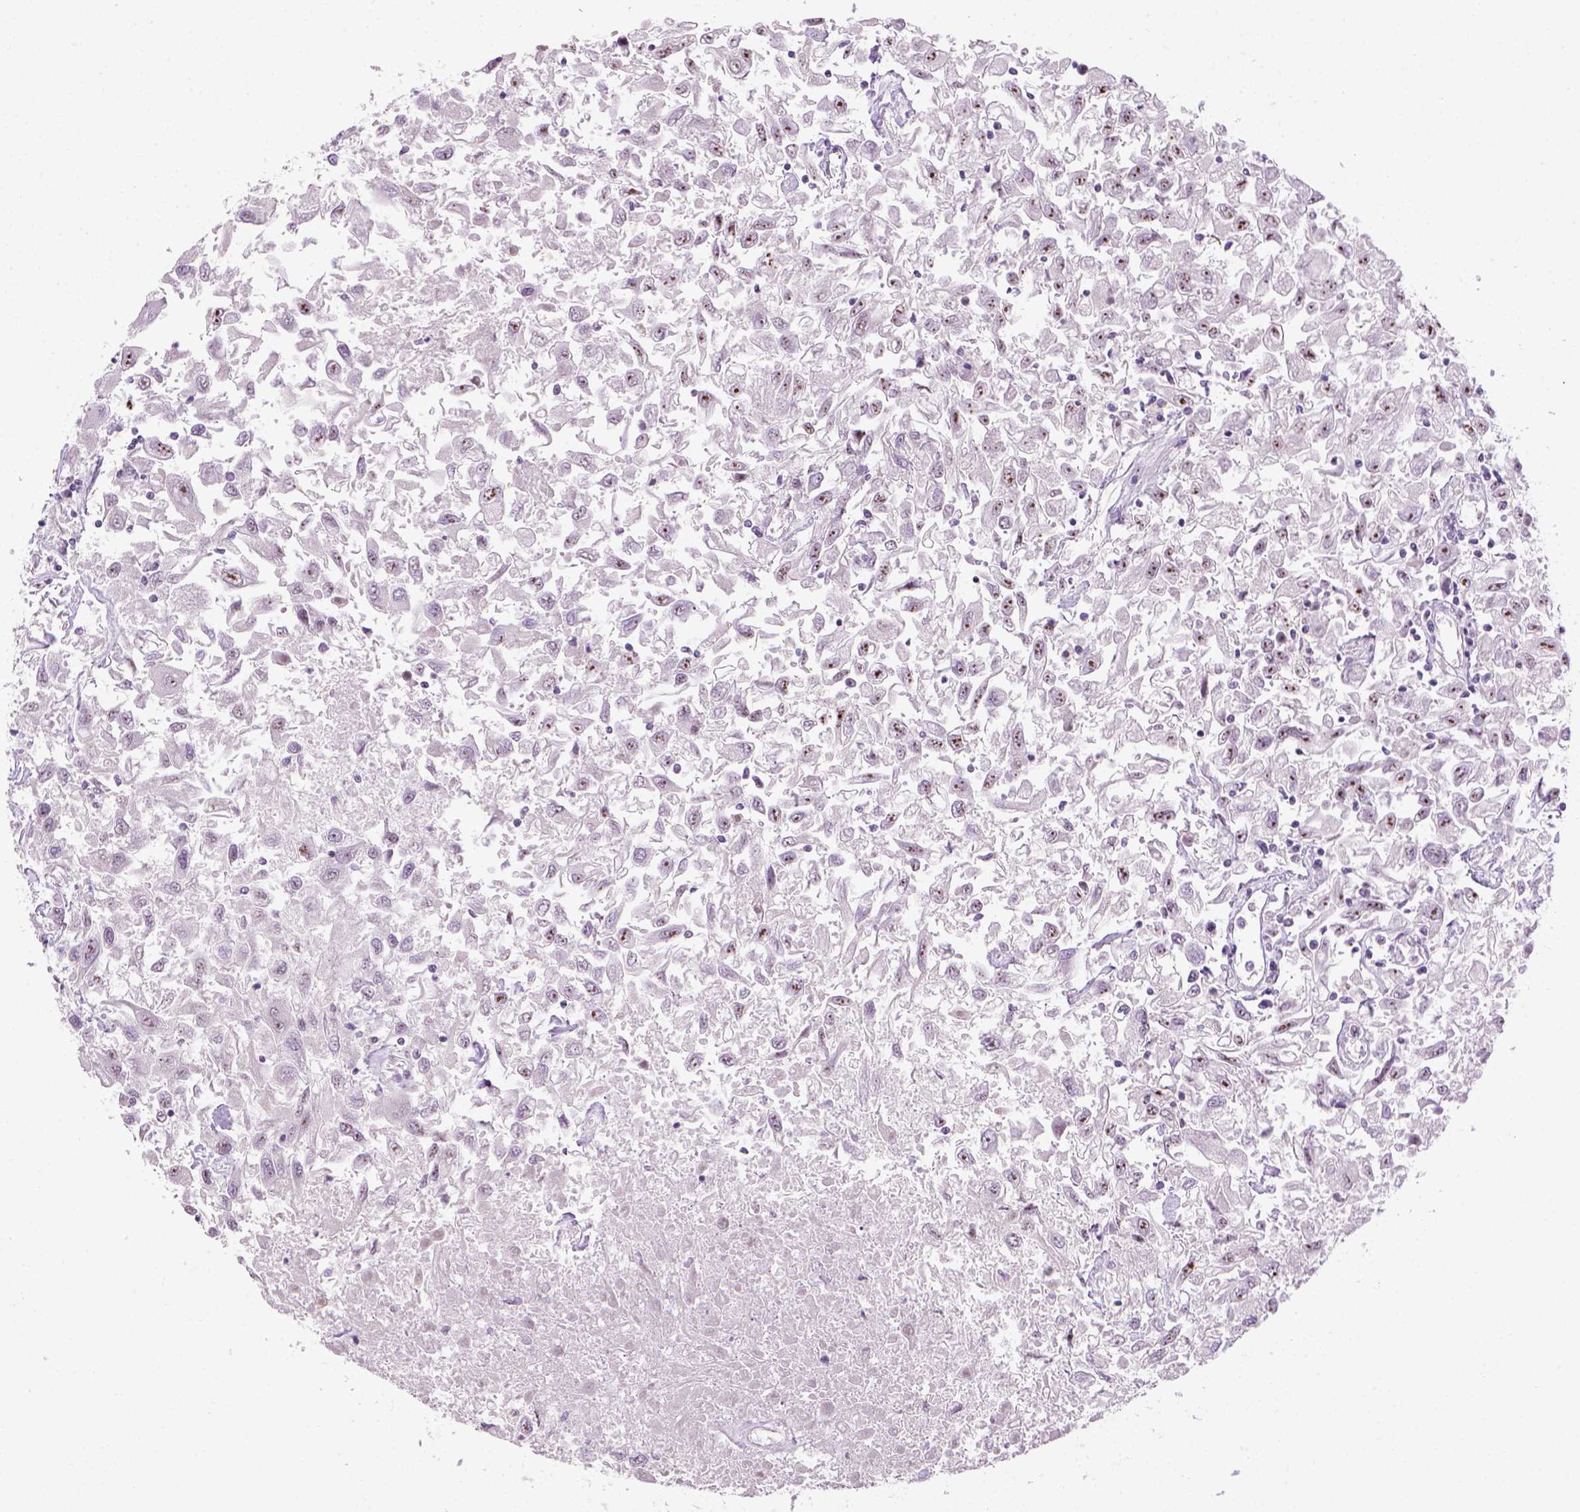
{"staining": {"intensity": "weak", "quantity": "25%-75%", "location": "nuclear"}, "tissue": "renal cancer", "cell_type": "Tumor cells", "image_type": "cancer", "snomed": [{"axis": "morphology", "description": "Adenocarcinoma, NOS"}, {"axis": "topography", "description": "Kidney"}], "caption": "Renal cancer (adenocarcinoma) tissue reveals weak nuclear expression in about 25%-75% of tumor cells (Brightfield microscopy of DAB IHC at high magnification).", "gene": "UTP4", "patient": {"sex": "female", "age": 76}}